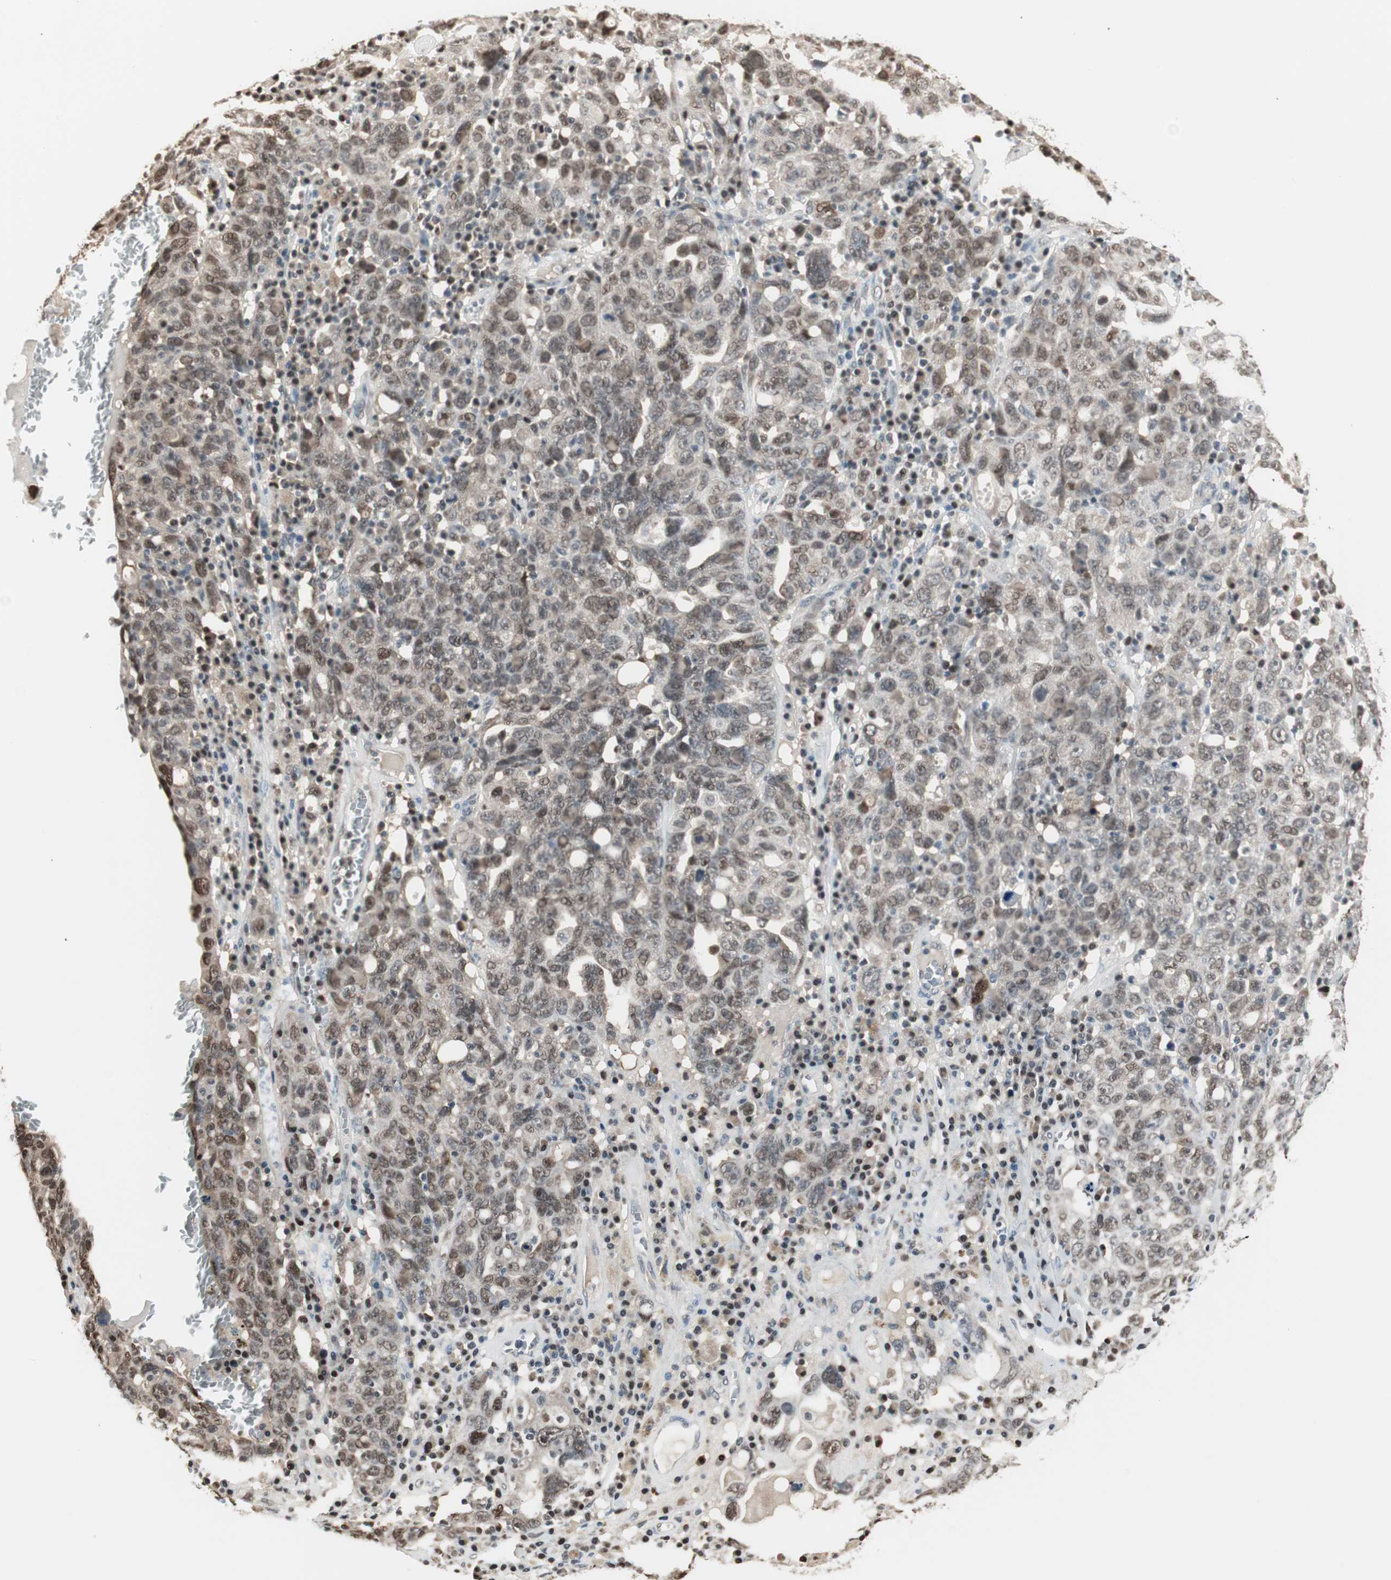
{"staining": {"intensity": "moderate", "quantity": ">75%", "location": "nuclear"}, "tissue": "ovarian cancer", "cell_type": "Tumor cells", "image_type": "cancer", "snomed": [{"axis": "morphology", "description": "Carcinoma, endometroid"}, {"axis": "topography", "description": "Ovary"}], "caption": "Ovarian cancer stained with immunohistochemistry (IHC) reveals moderate nuclear staining in approximately >75% of tumor cells. (DAB = brown stain, brightfield microscopy at high magnification).", "gene": "LONP2", "patient": {"sex": "female", "age": 62}}